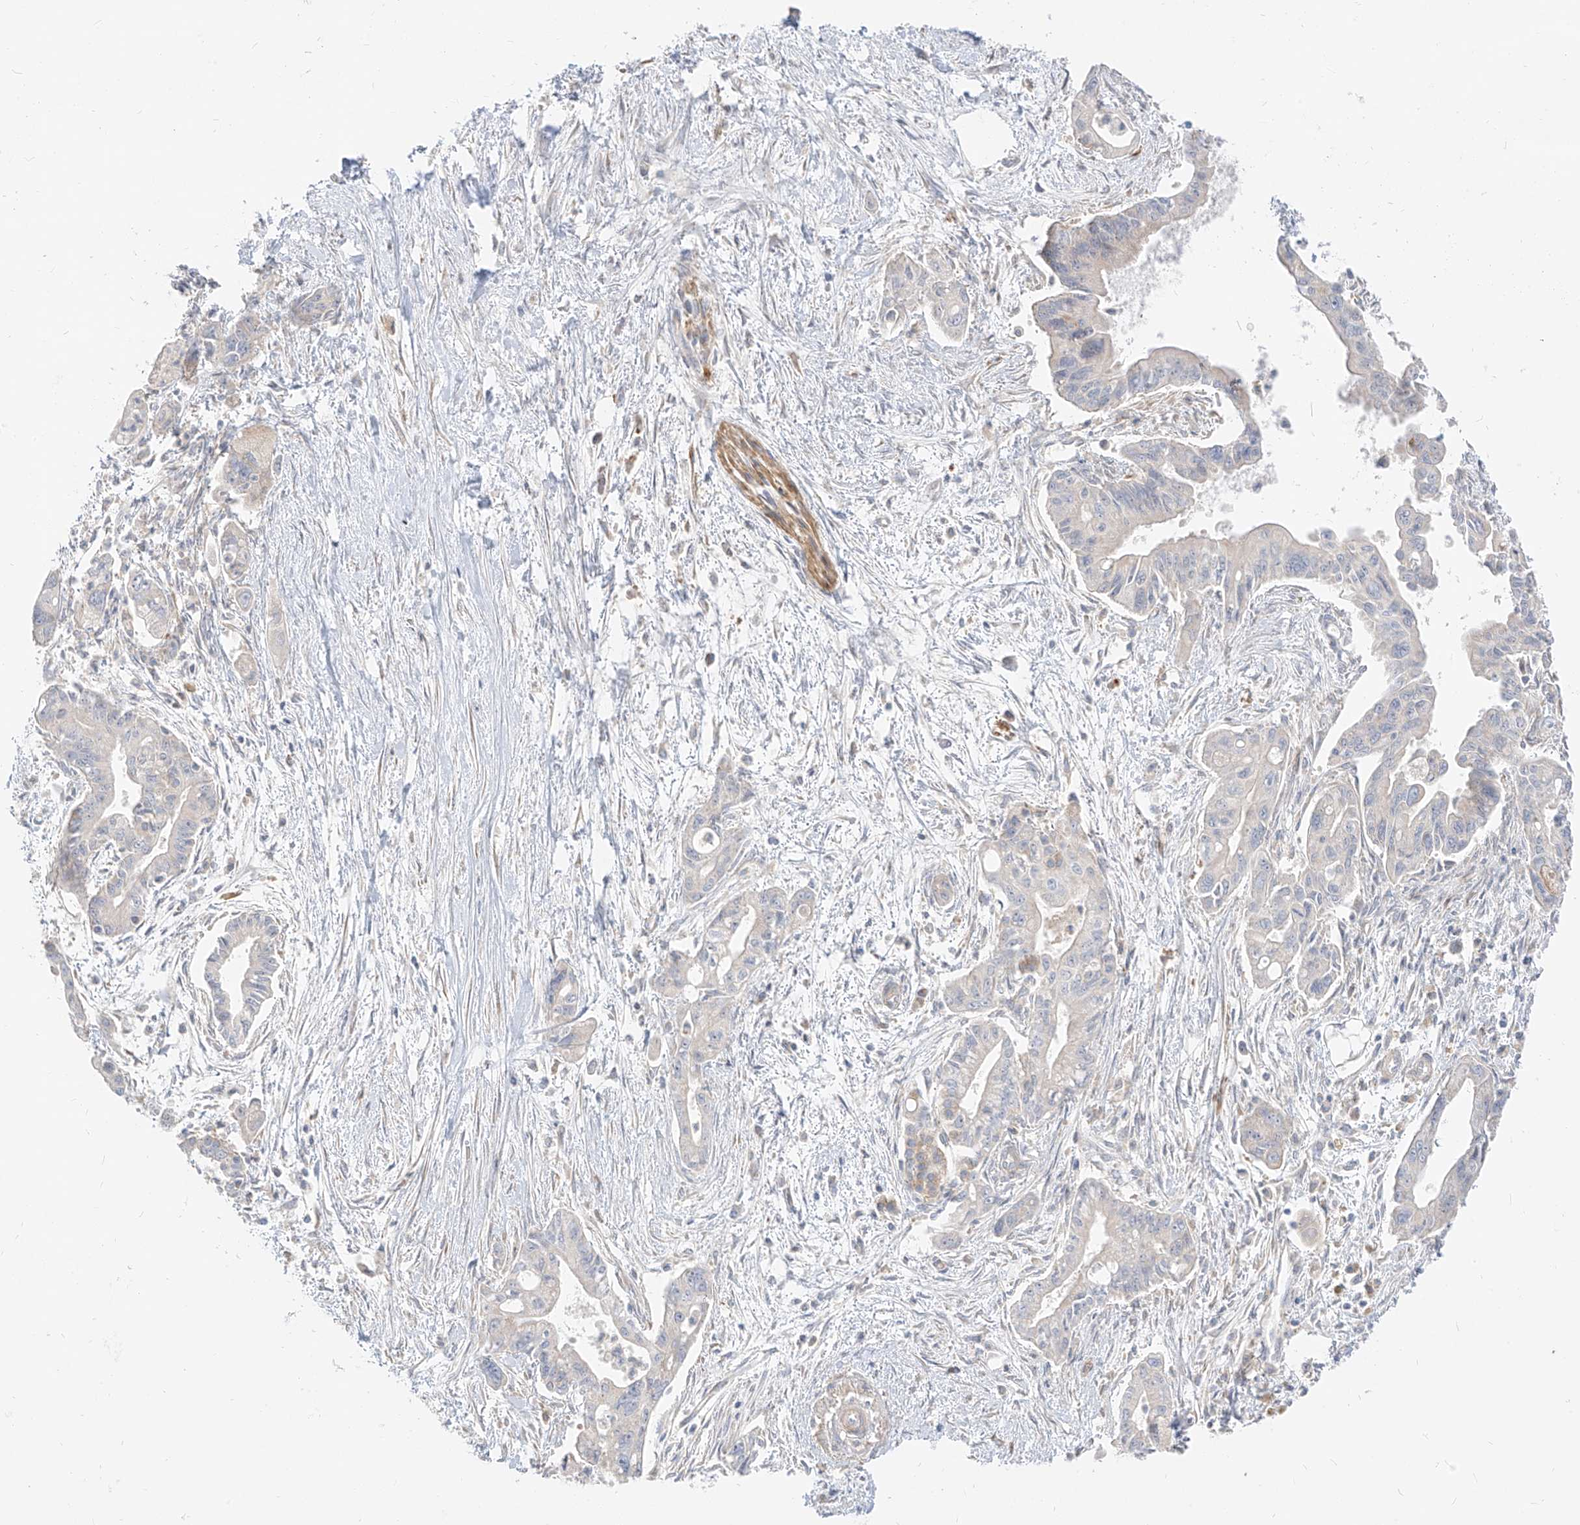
{"staining": {"intensity": "negative", "quantity": "none", "location": "none"}, "tissue": "pancreatic cancer", "cell_type": "Tumor cells", "image_type": "cancer", "snomed": [{"axis": "morphology", "description": "Adenocarcinoma, NOS"}, {"axis": "topography", "description": "Pancreas"}], "caption": "An image of pancreatic cancer stained for a protein displays no brown staining in tumor cells.", "gene": "ZIM3", "patient": {"sex": "male", "age": 70}}